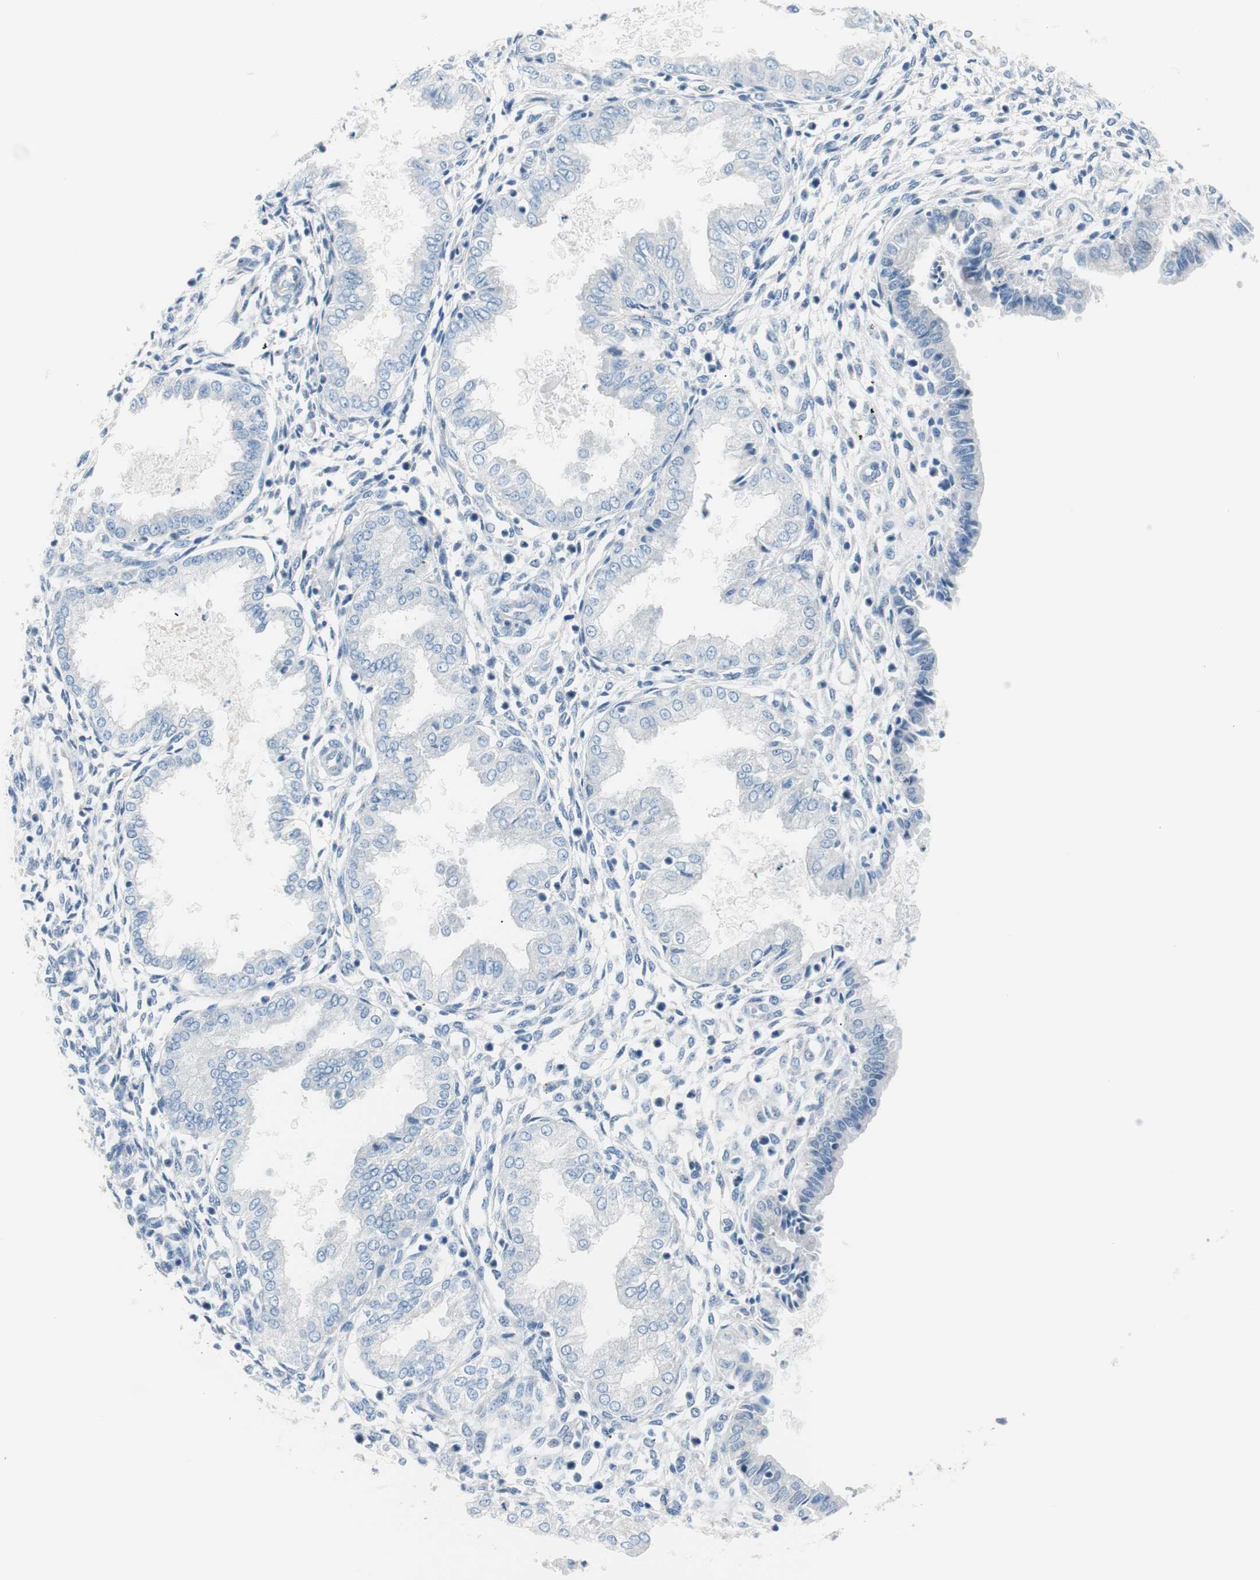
{"staining": {"intensity": "negative", "quantity": "none", "location": "none"}, "tissue": "endometrium", "cell_type": "Cells in endometrial stroma", "image_type": "normal", "snomed": [{"axis": "morphology", "description": "Normal tissue, NOS"}, {"axis": "topography", "description": "Endometrium"}], "caption": "High power microscopy image of an IHC micrograph of benign endometrium, revealing no significant staining in cells in endometrial stroma.", "gene": "VIL1", "patient": {"sex": "female", "age": 33}}